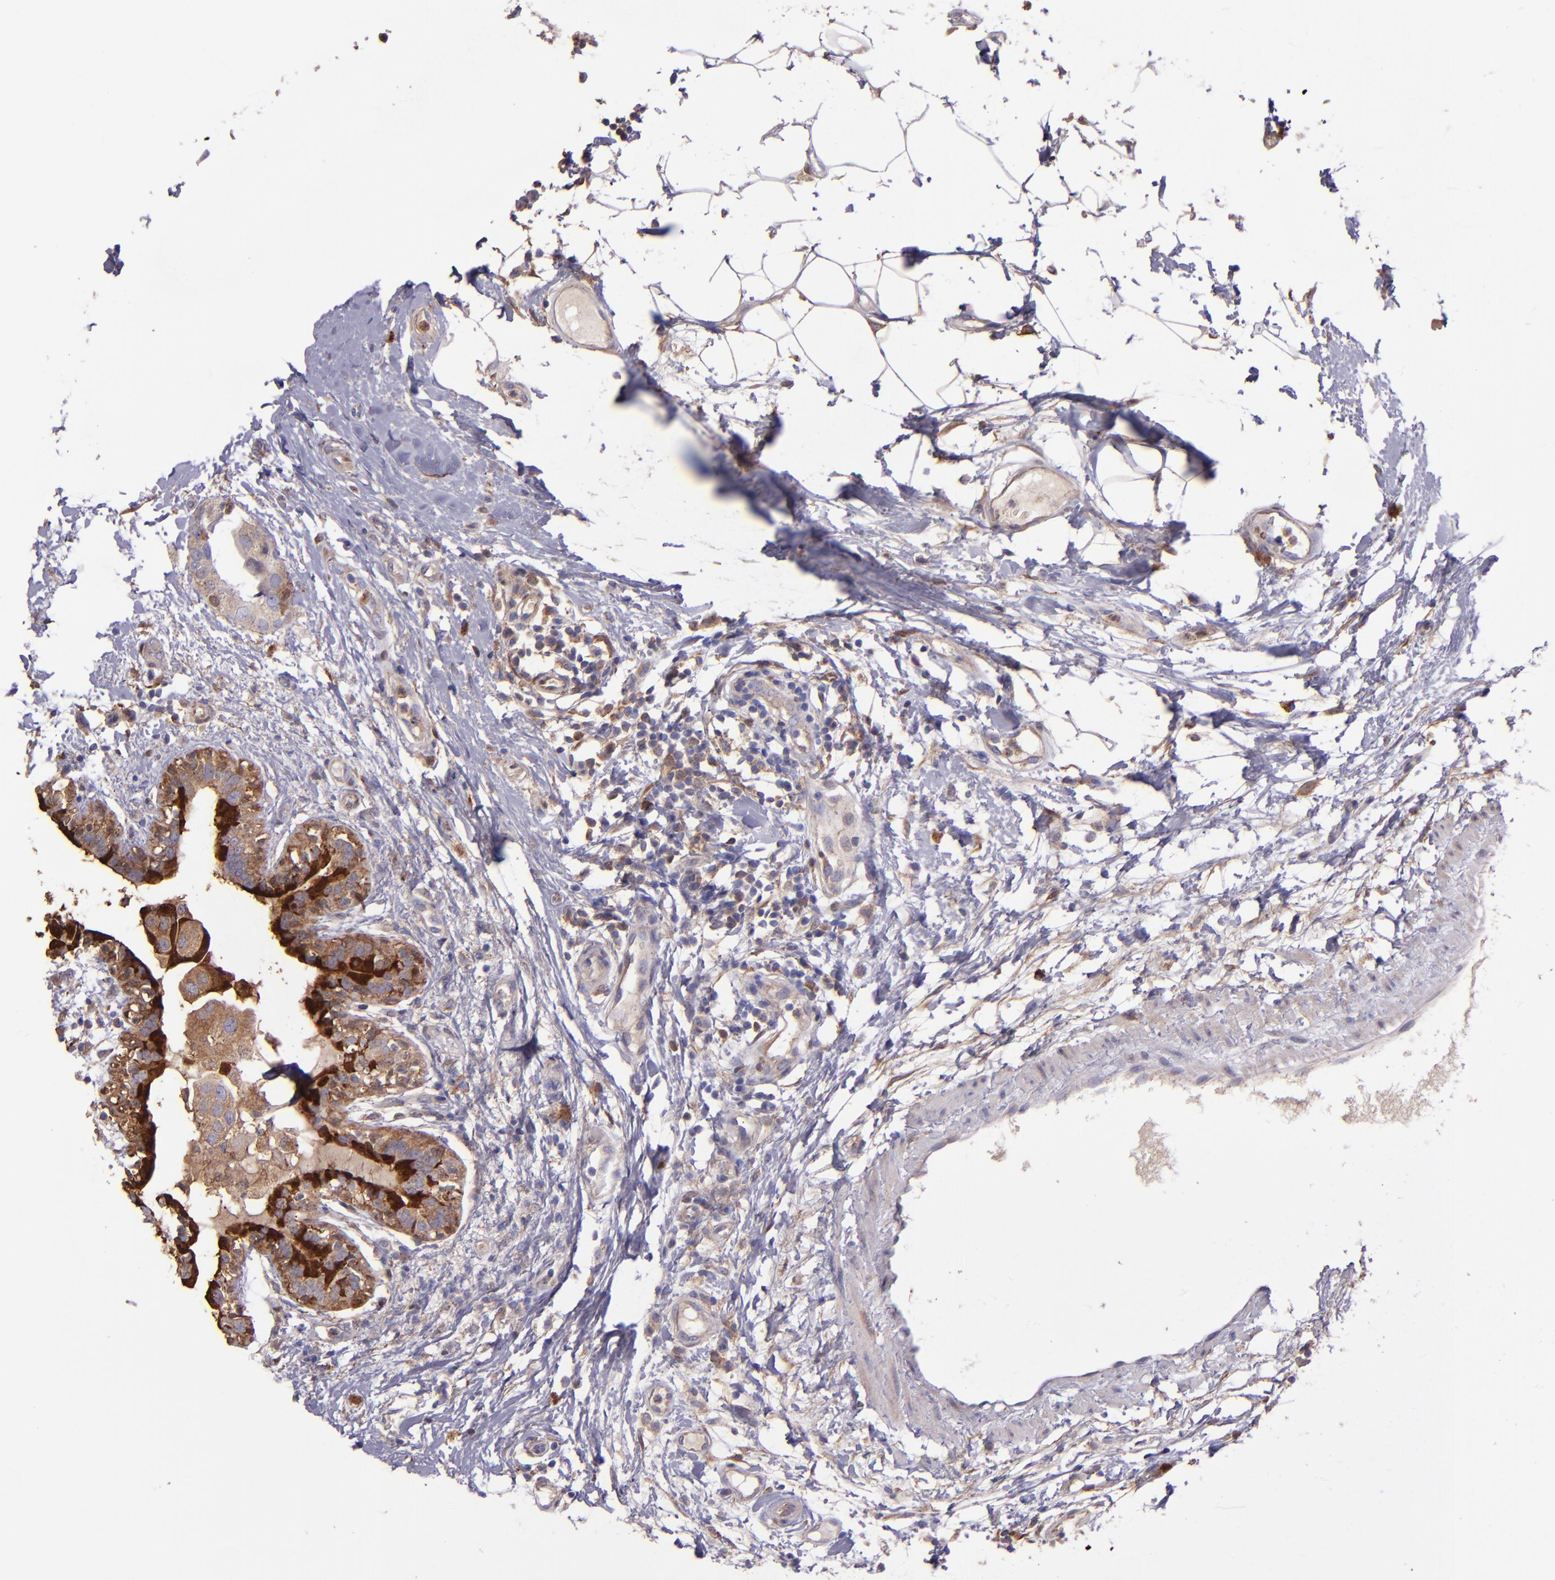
{"staining": {"intensity": "weak", "quantity": ">75%", "location": "cytoplasmic/membranous"}, "tissue": "breast cancer", "cell_type": "Tumor cells", "image_type": "cancer", "snomed": [{"axis": "morphology", "description": "Duct carcinoma"}, {"axis": "topography", "description": "Breast"}], "caption": "The histopathology image reveals immunohistochemical staining of breast infiltrating ductal carcinoma. There is weak cytoplasmic/membranous staining is present in about >75% of tumor cells. The staining is performed using DAB (3,3'-diaminobenzidine) brown chromogen to label protein expression. The nuclei are counter-stained blue using hematoxylin.", "gene": "WASHC1", "patient": {"sex": "female", "age": 40}}